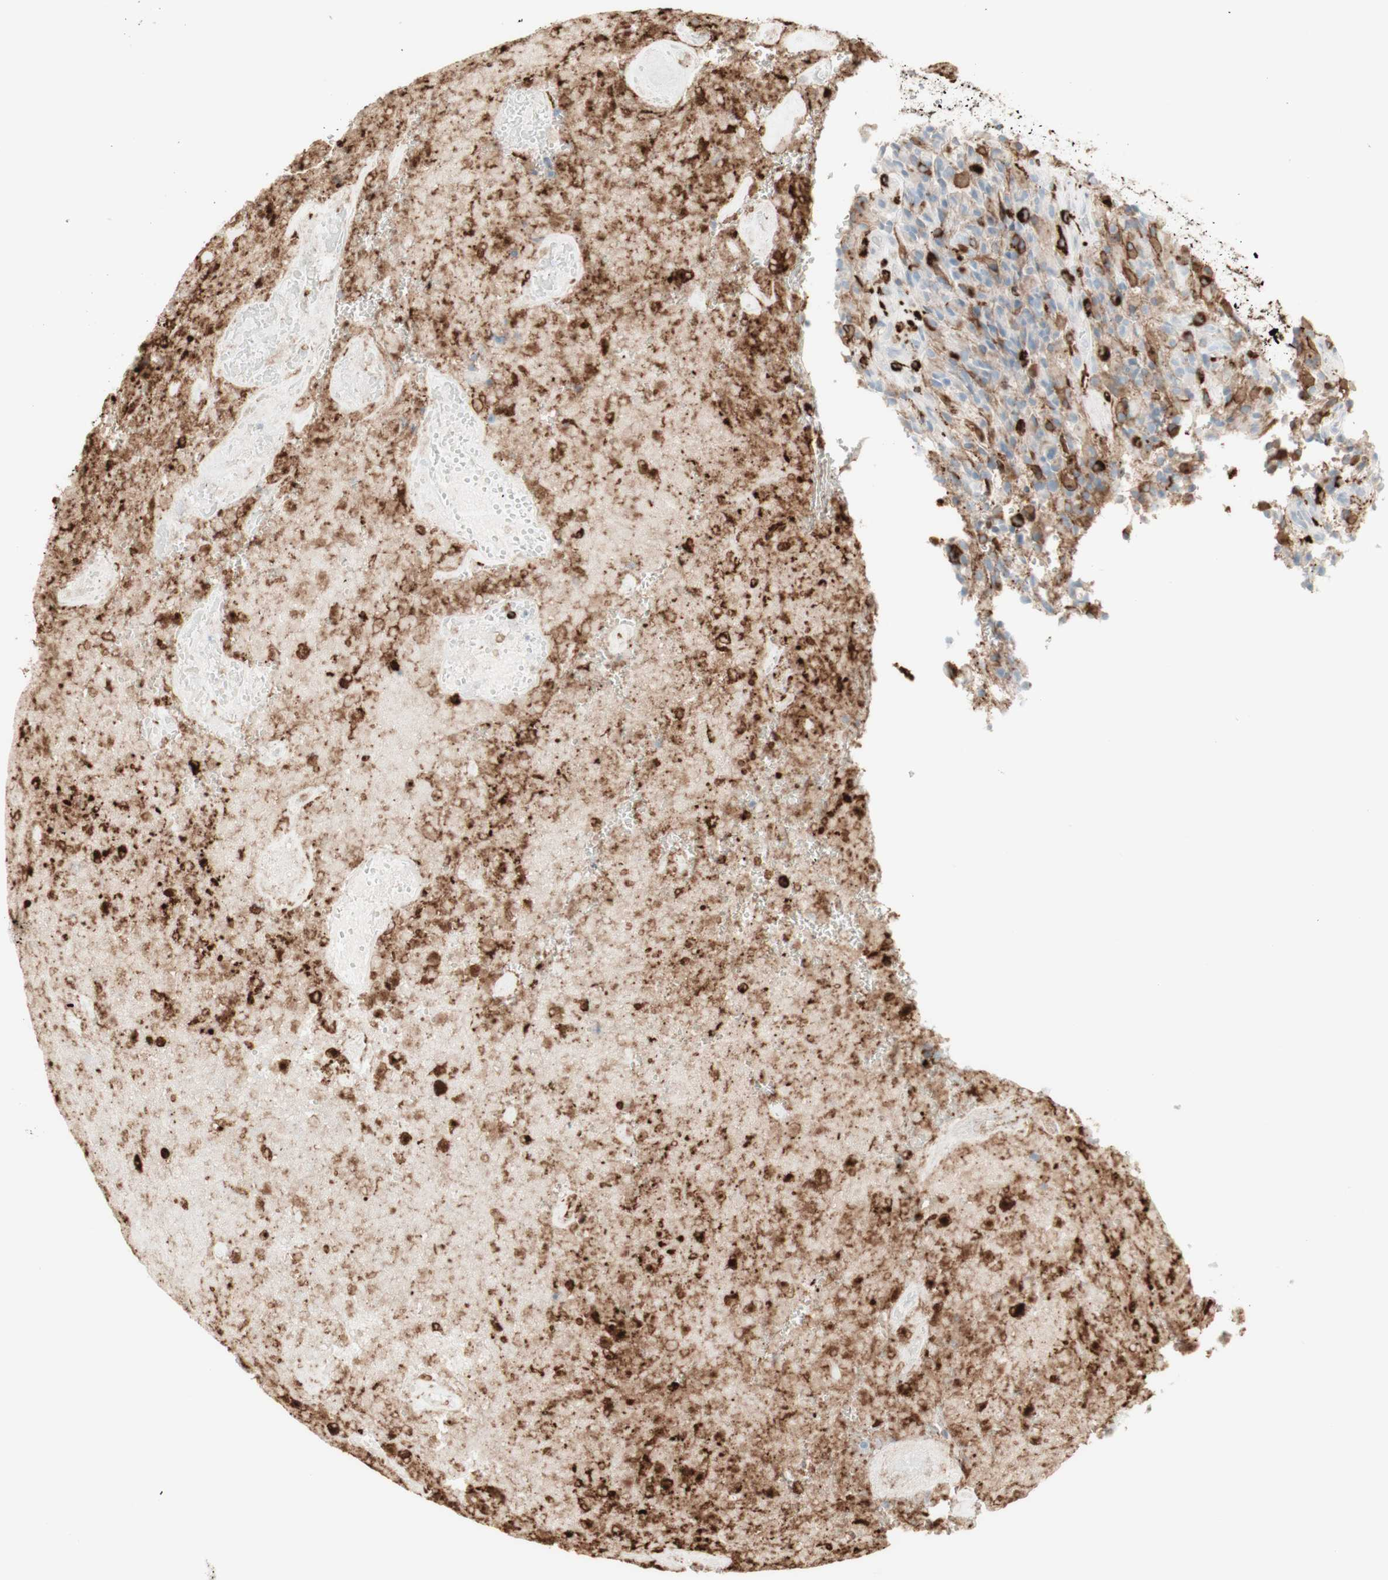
{"staining": {"intensity": "moderate", "quantity": "<25%", "location": "cytoplasmic/membranous"}, "tissue": "glioma", "cell_type": "Tumor cells", "image_type": "cancer", "snomed": [{"axis": "morphology", "description": "Glioma, malignant, High grade"}, {"axis": "topography", "description": "Brain"}], "caption": "This histopathology image reveals immunohistochemistry staining of human malignant glioma (high-grade), with low moderate cytoplasmic/membranous staining in about <25% of tumor cells.", "gene": "HLA-DPB1", "patient": {"sex": "male", "age": 71}}